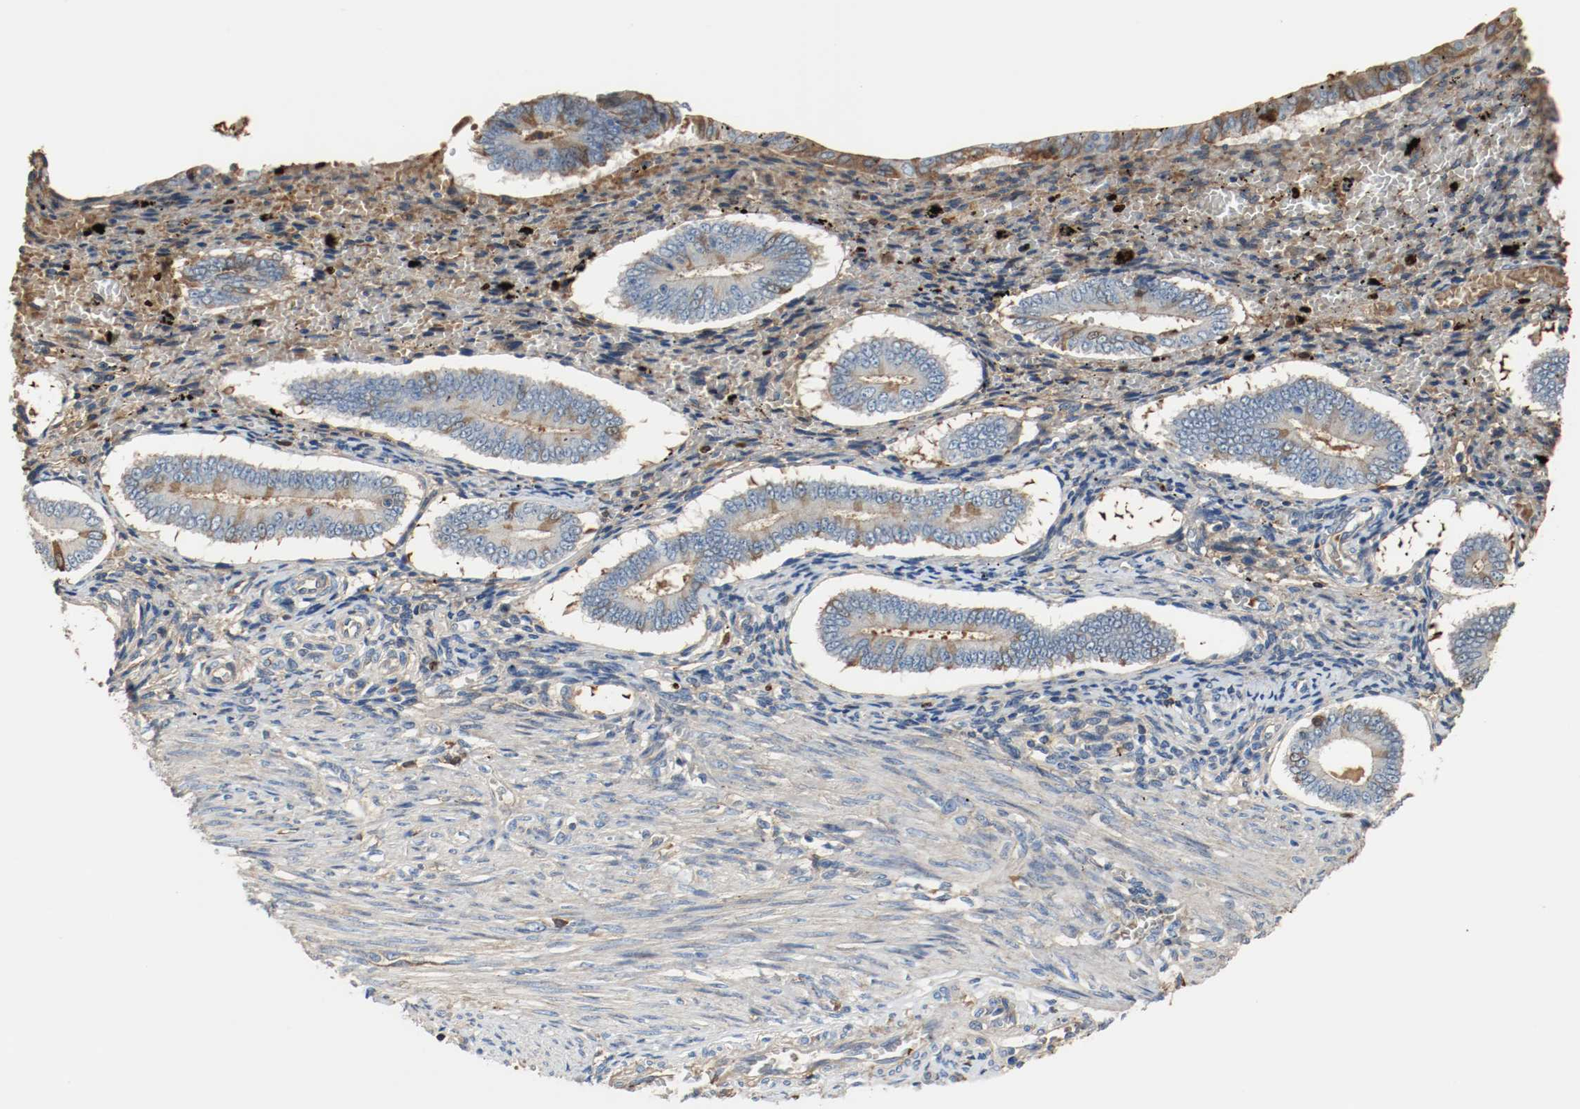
{"staining": {"intensity": "negative", "quantity": "none", "location": "none"}, "tissue": "endometrium", "cell_type": "Cells in endometrial stroma", "image_type": "normal", "snomed": [{"axis": "morphology", "description": "Normal tissue, NOS"}, {"axis": "topography", "description": "Endometrium"}], "caption": "The image displays no staining of cells in endometrial stroma in unremarkable endometrium. (DAB (3,3'-diaminobenzidine) immunohistochemistry, high magnification).", "gene": "BLK", "patient": {"sex": "female", "age": 42}}